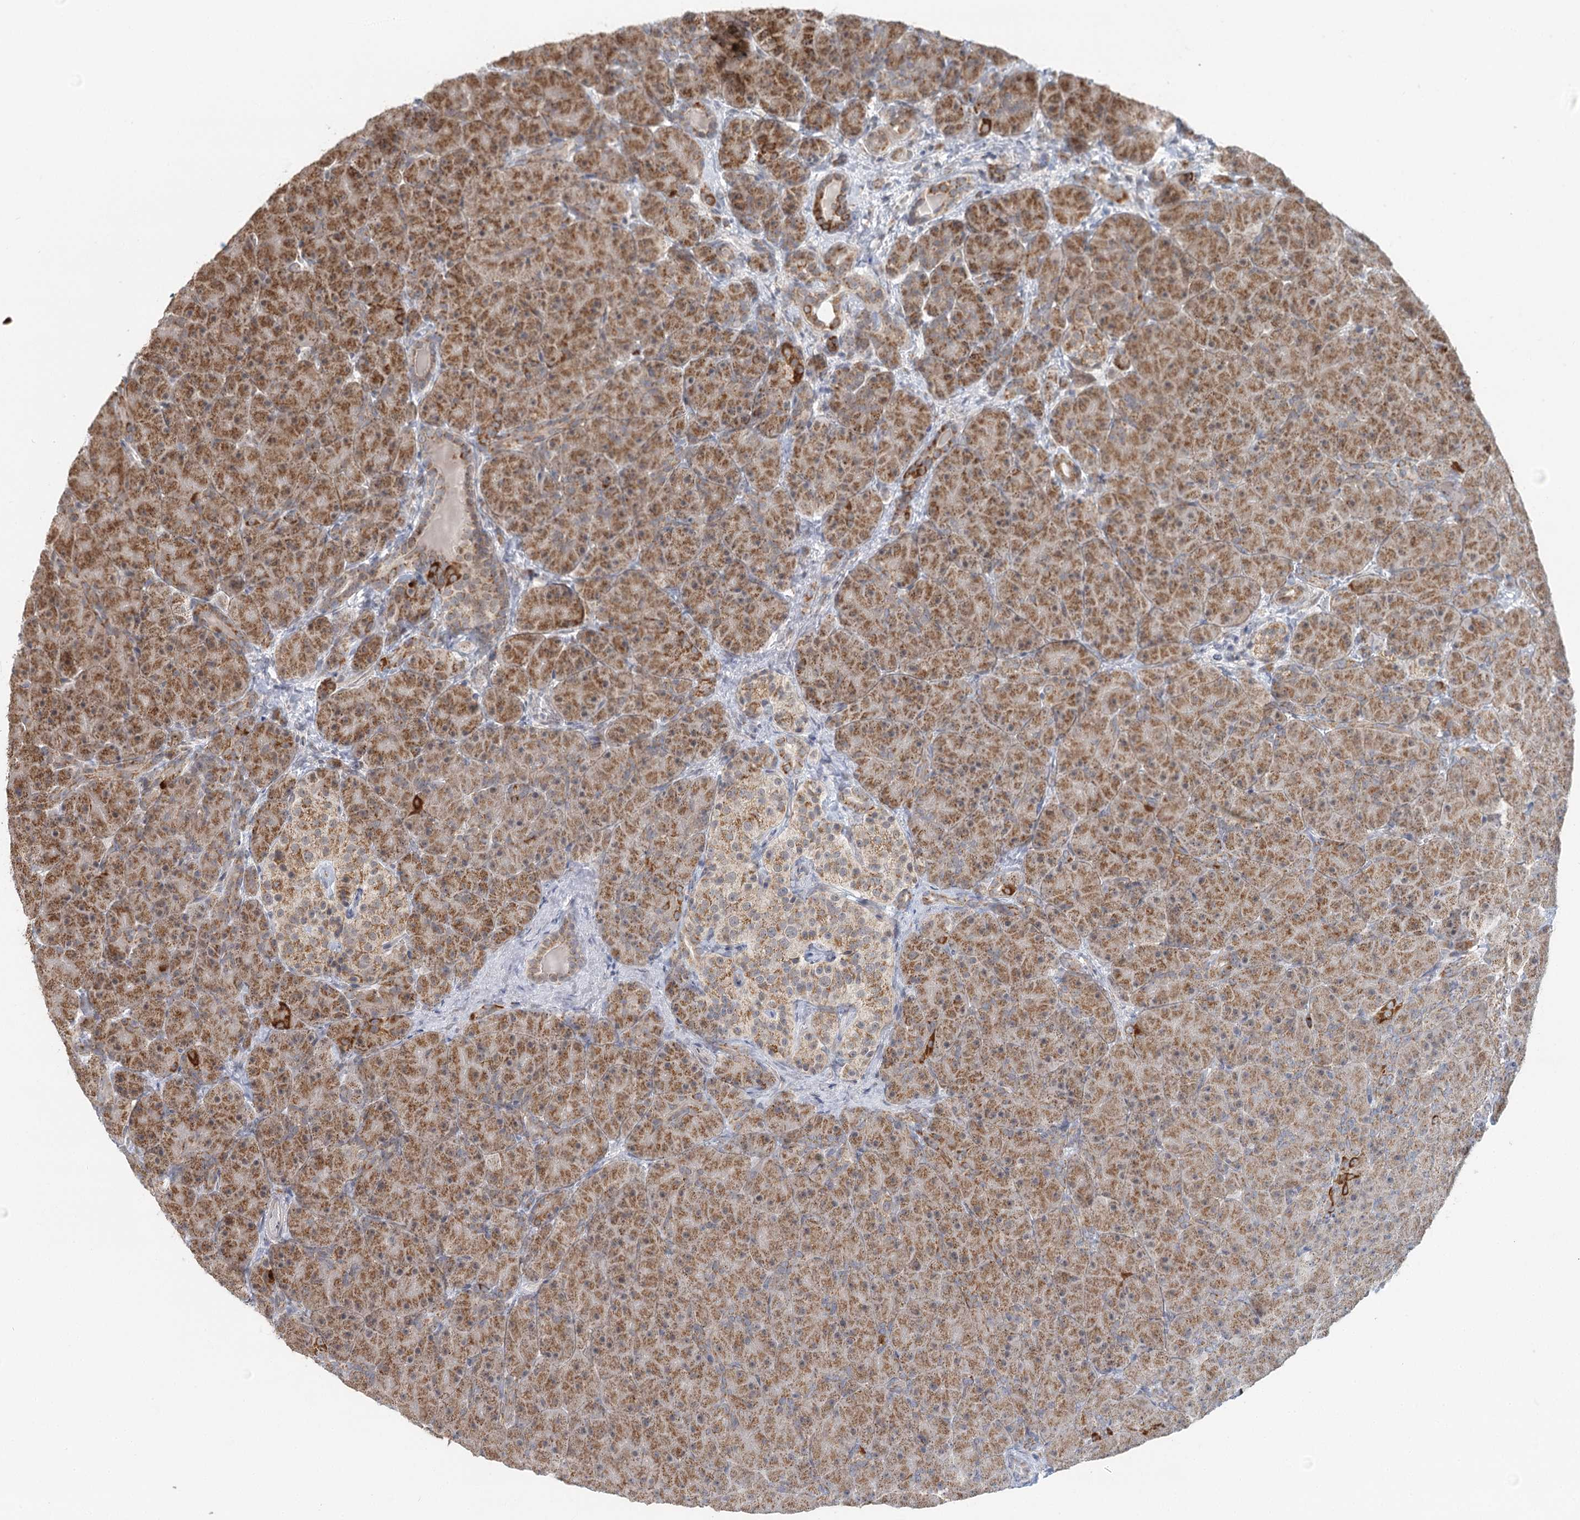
{"staining": {"intensity": "moderate", "quantity": ">75%", "location": "cytoplasmic/membranous"}, "tissue": "pancreas", "cell_type": "Exocrine glandular cells", "image_type": "normal", "snomed": [{"axis": "morphology", "description": "Normal tissue, NOS"}, {"axis": "topography", "description": "Pancreas"}], "caption": "DAB (3,3'-diaminobenzidine) immunohistochemical staining of benign human pancreas reveals moderate cytoplasmic/membranous protein expression in approximately >75% of exocrine glandular cells. (IHC, brightfield microscopy, high magnification).", "gene": "RNF150", "patient": {"sex": "male", "age": 66}}